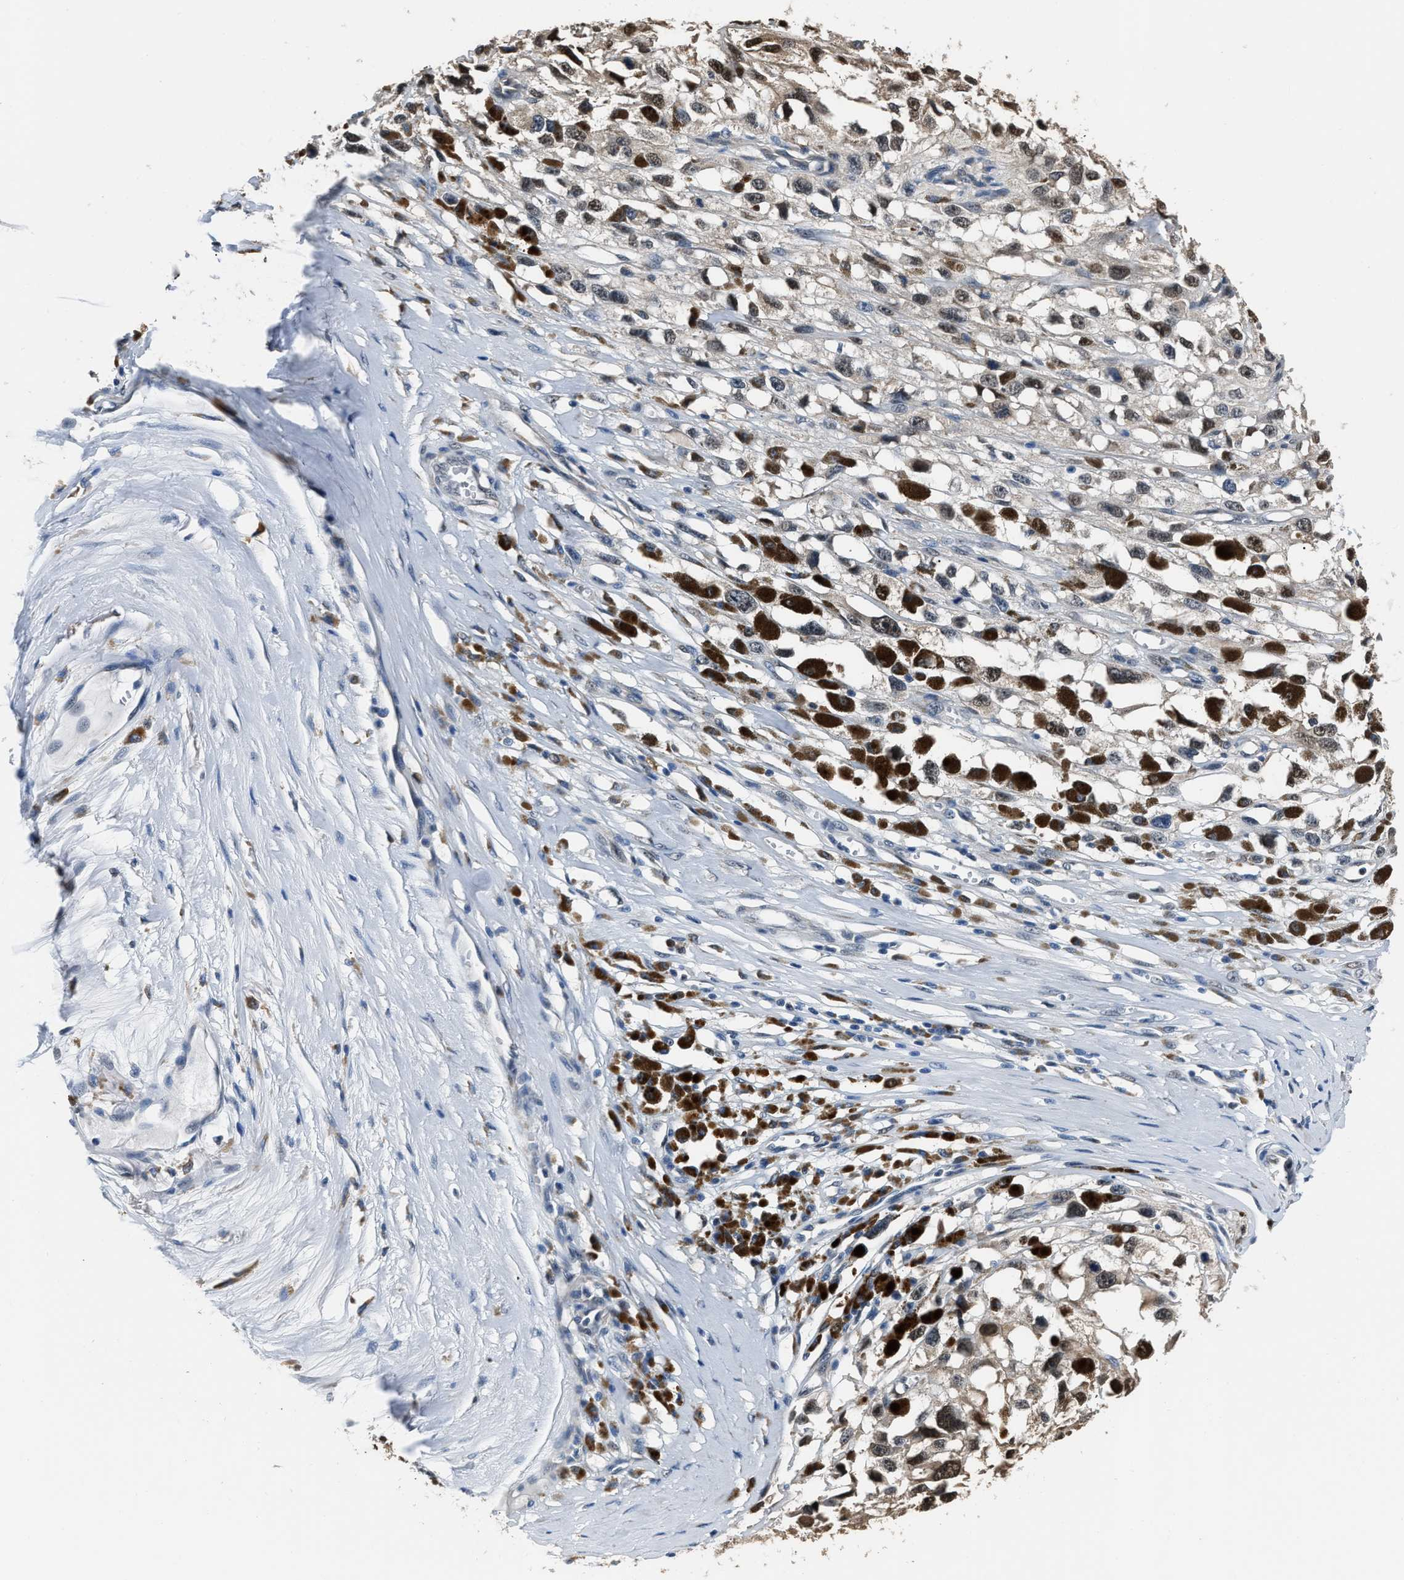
{"staining": {"intensity": "moderate", "quantity": "25%-75%", "location": "nuclear"}, "tissue": "melanoma", "cell_type": "Tumor cells", "image_type": "cancer", "snomed": [{"axis": "morphology", "description": "Malignant melanoma, Metastatic site"}, {"axis": "topography", "description": "Lymph node"}], "caption": "IHC staining of malignant melanoma (metastatic site), which exhibits medium levels of moderate nuclear staining in about 25%-75% of tumor cells indicating moderate nuclear protein staining. The staining was performed using DAB (3,3'-diaminobenzidine) (brown) for protein detection and nuclei were counterstained in hematoxylin (blue).", "gene": "NSUN5", "patient": {"sex": "male", "age": 59}}